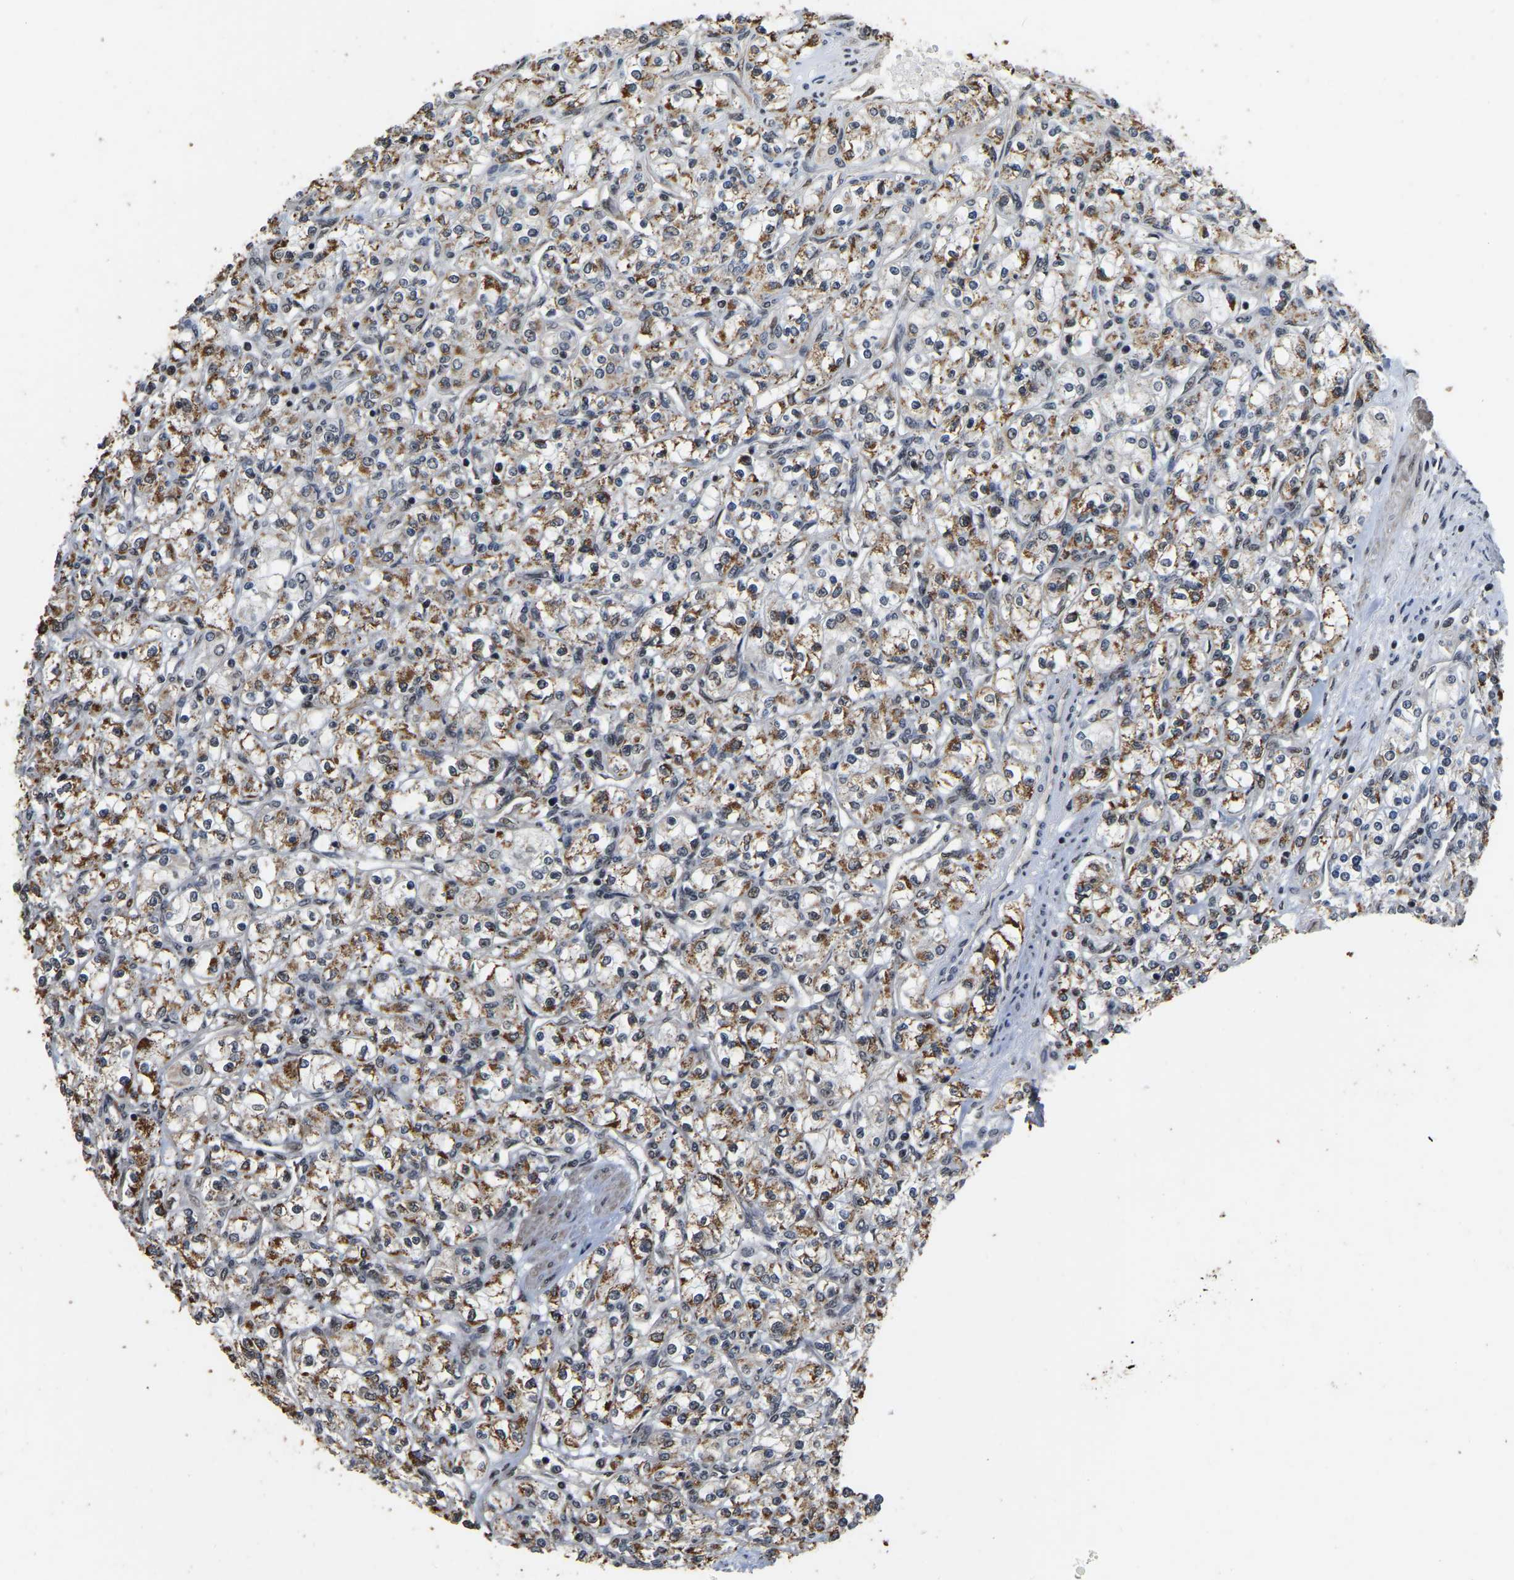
{"staining": {"intensity": "moderate", "quantity": ">75%", "location": "cytoplasmic/membranous"}, "tissue": "renal cancer", "cell_type": "Tumor cells", "image_type": "cancer", "snomed": [{"axis": "morphology", "description": "Adenocarcinoma, NOS"}, {"axis": "topography", "description": "Kidney"}], "caption": "A photomicrograph showing moderate cytoplasmic/membranous staining in about >75% of tumor cells in renal cancer, as visualized by brown immunohistochemical staining.", "gene": "CIAO1", "patient": {"sex": "male", "age": 77}}